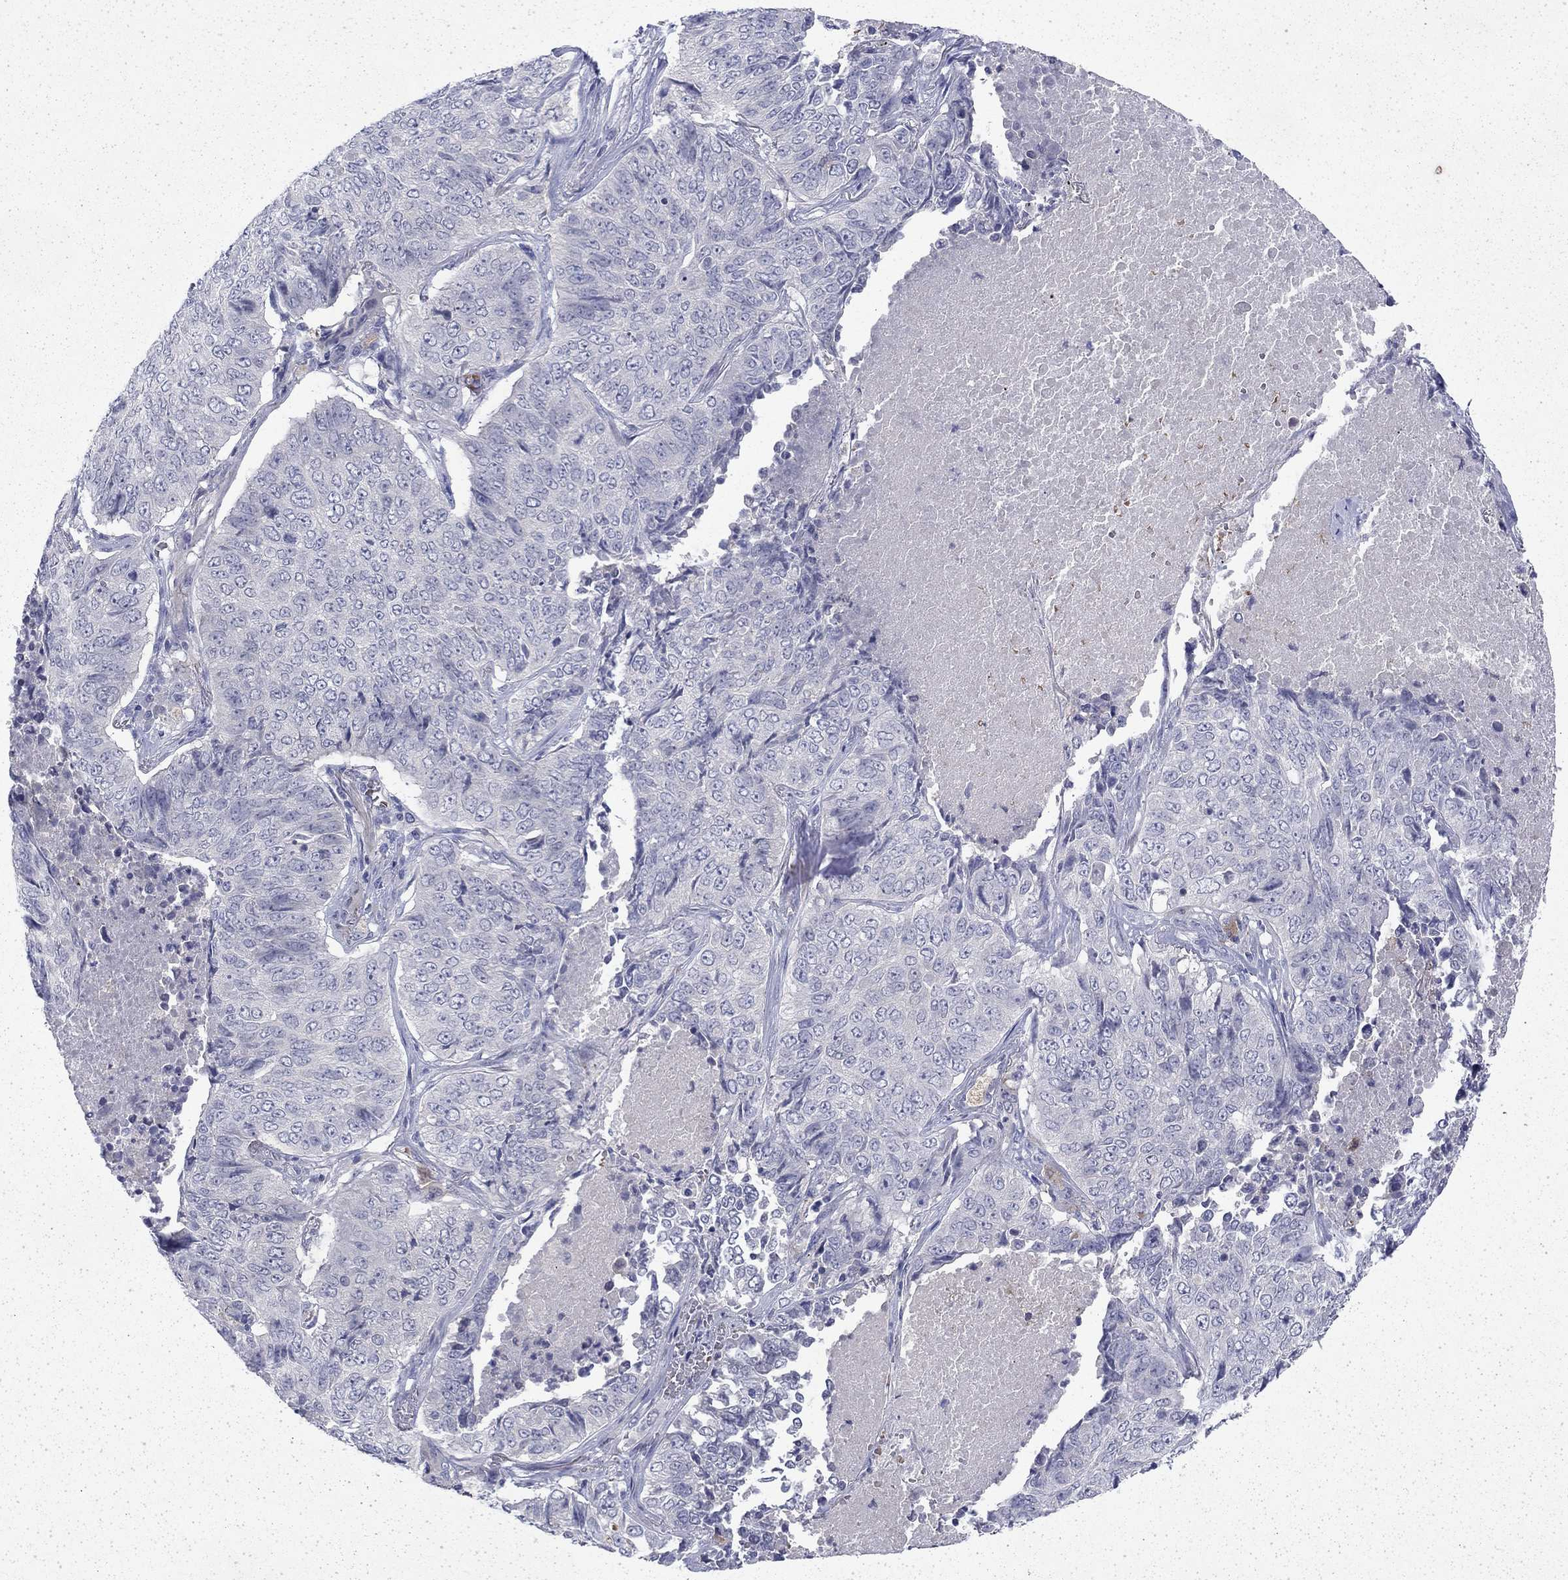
{"staining": {"intensity": "negative", "quantity": "none", "location": "none"}, "tissue": "lung cancer", "cell_type": "Tumor cells", "image_type": "cancer", "snomed": [{"axis": "morphology", "description": "Normal tissue, NOS"}, {"axis": "morphology", "description": "Squamous cell carcinoma, NOS"}, {"axis": "topography", "description": "Bronchus"}, {"axis": "topography", "description": "Lung"}], "caption": "Immunohistochemistry (IHC) micrograph of neoplastic tissue: squamous cell carcinoma (lung) stained with DAB exhibits no significant protein staining in tumor cells.", "gene": "ENPP6", "patient": {"sex": "male", "age": 64}}